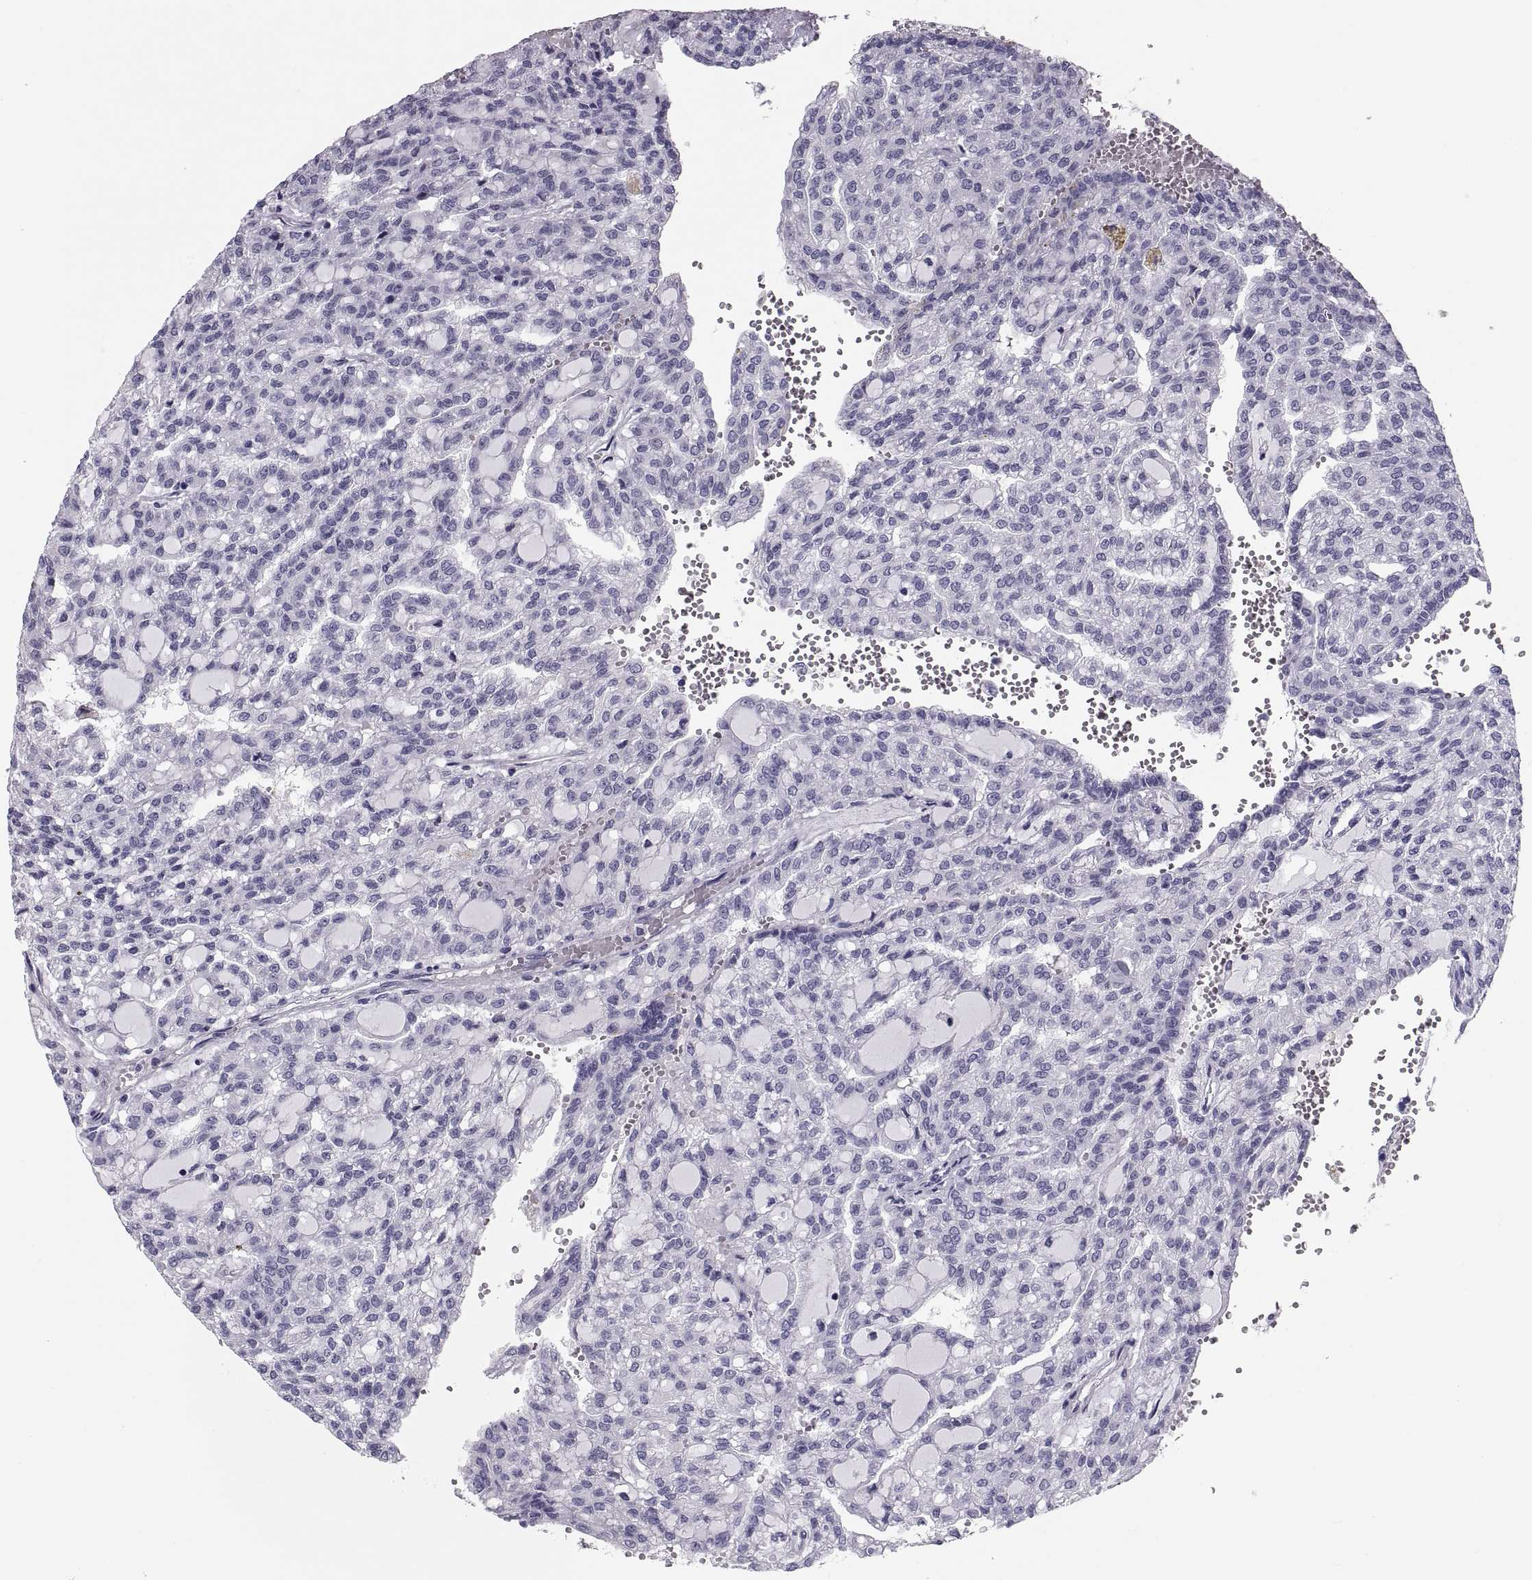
{"staining": {"intensity": "negative", "quantity": "none", "location": "none"}, "tissue": "renal cancer", "cell_type": "Tumor cells", "image_type": "cancer", "snomed": [{"axis": "morphology", "description": "Adenocarcinoma, NOS"}, {"axis": "topography", "description": "Kidney"}], "caption": "There is no significant positivity in tumor cells of renal adenocarcinoma.", "gene": "CRISP1", "patient": {"sex": "male", "age": 63}}